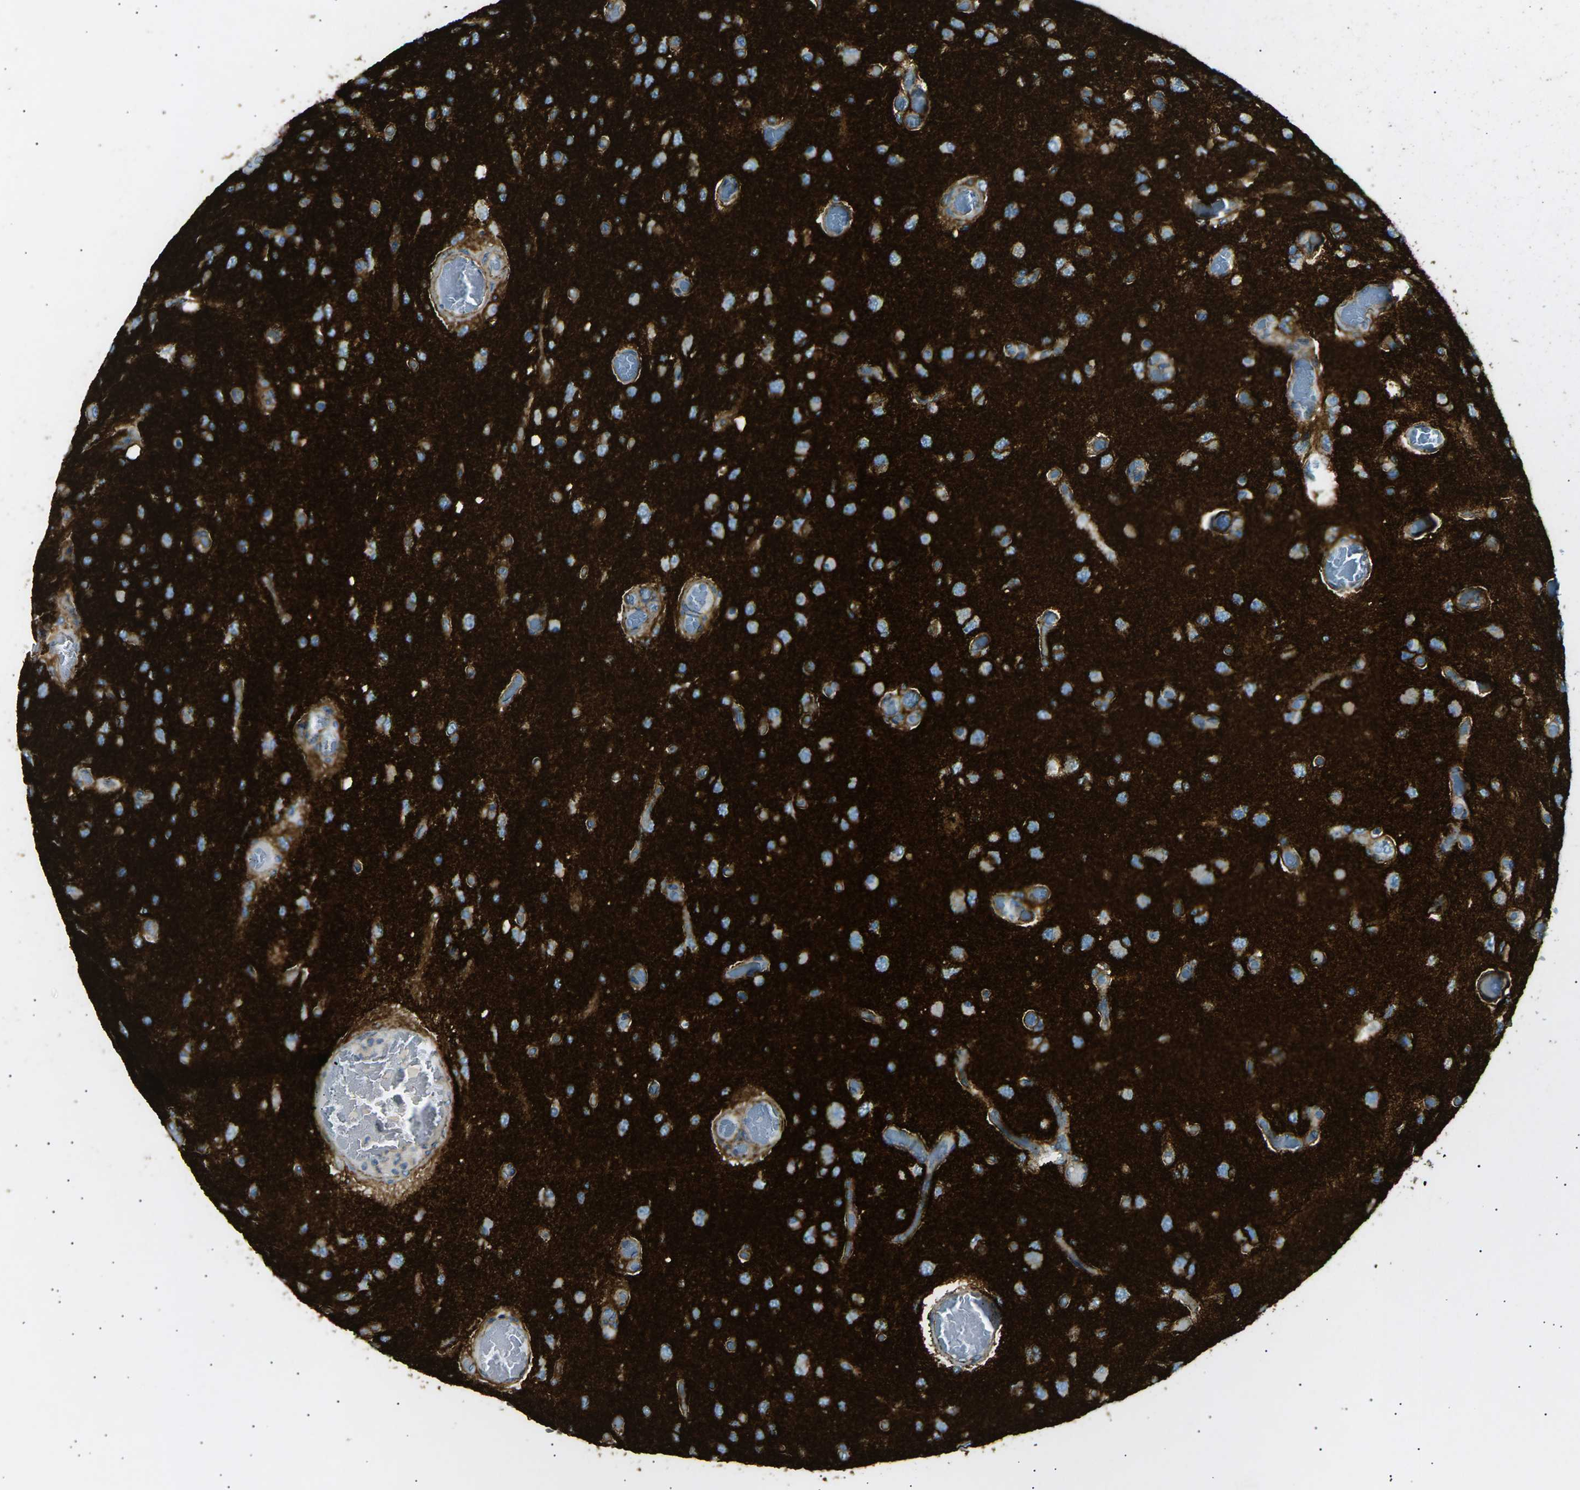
{"staining": {"intensity": "moderate", "quantity": "25%-75%", "location": "cytoplasmic/membranous"}, "tissue": "glioma", "cell_type": "Tumor cells", "image_type": "cancer", "snomed": [{"axis": "morphology", "description": "Normal tissue, NOS"}, {"axis": "morphology", "description": "Glioma, malignant, High grade"}, {"axis": "topography", "description": "Cerebral cortex"}], "caption": "Moderate cytoplasmic/membranous staining for a protein is identified in approximately 25%-75% of tumor cells of glioma using IHC.", "gene": "ATP2B4", "patient": {"sex": "male", "age": 77}}